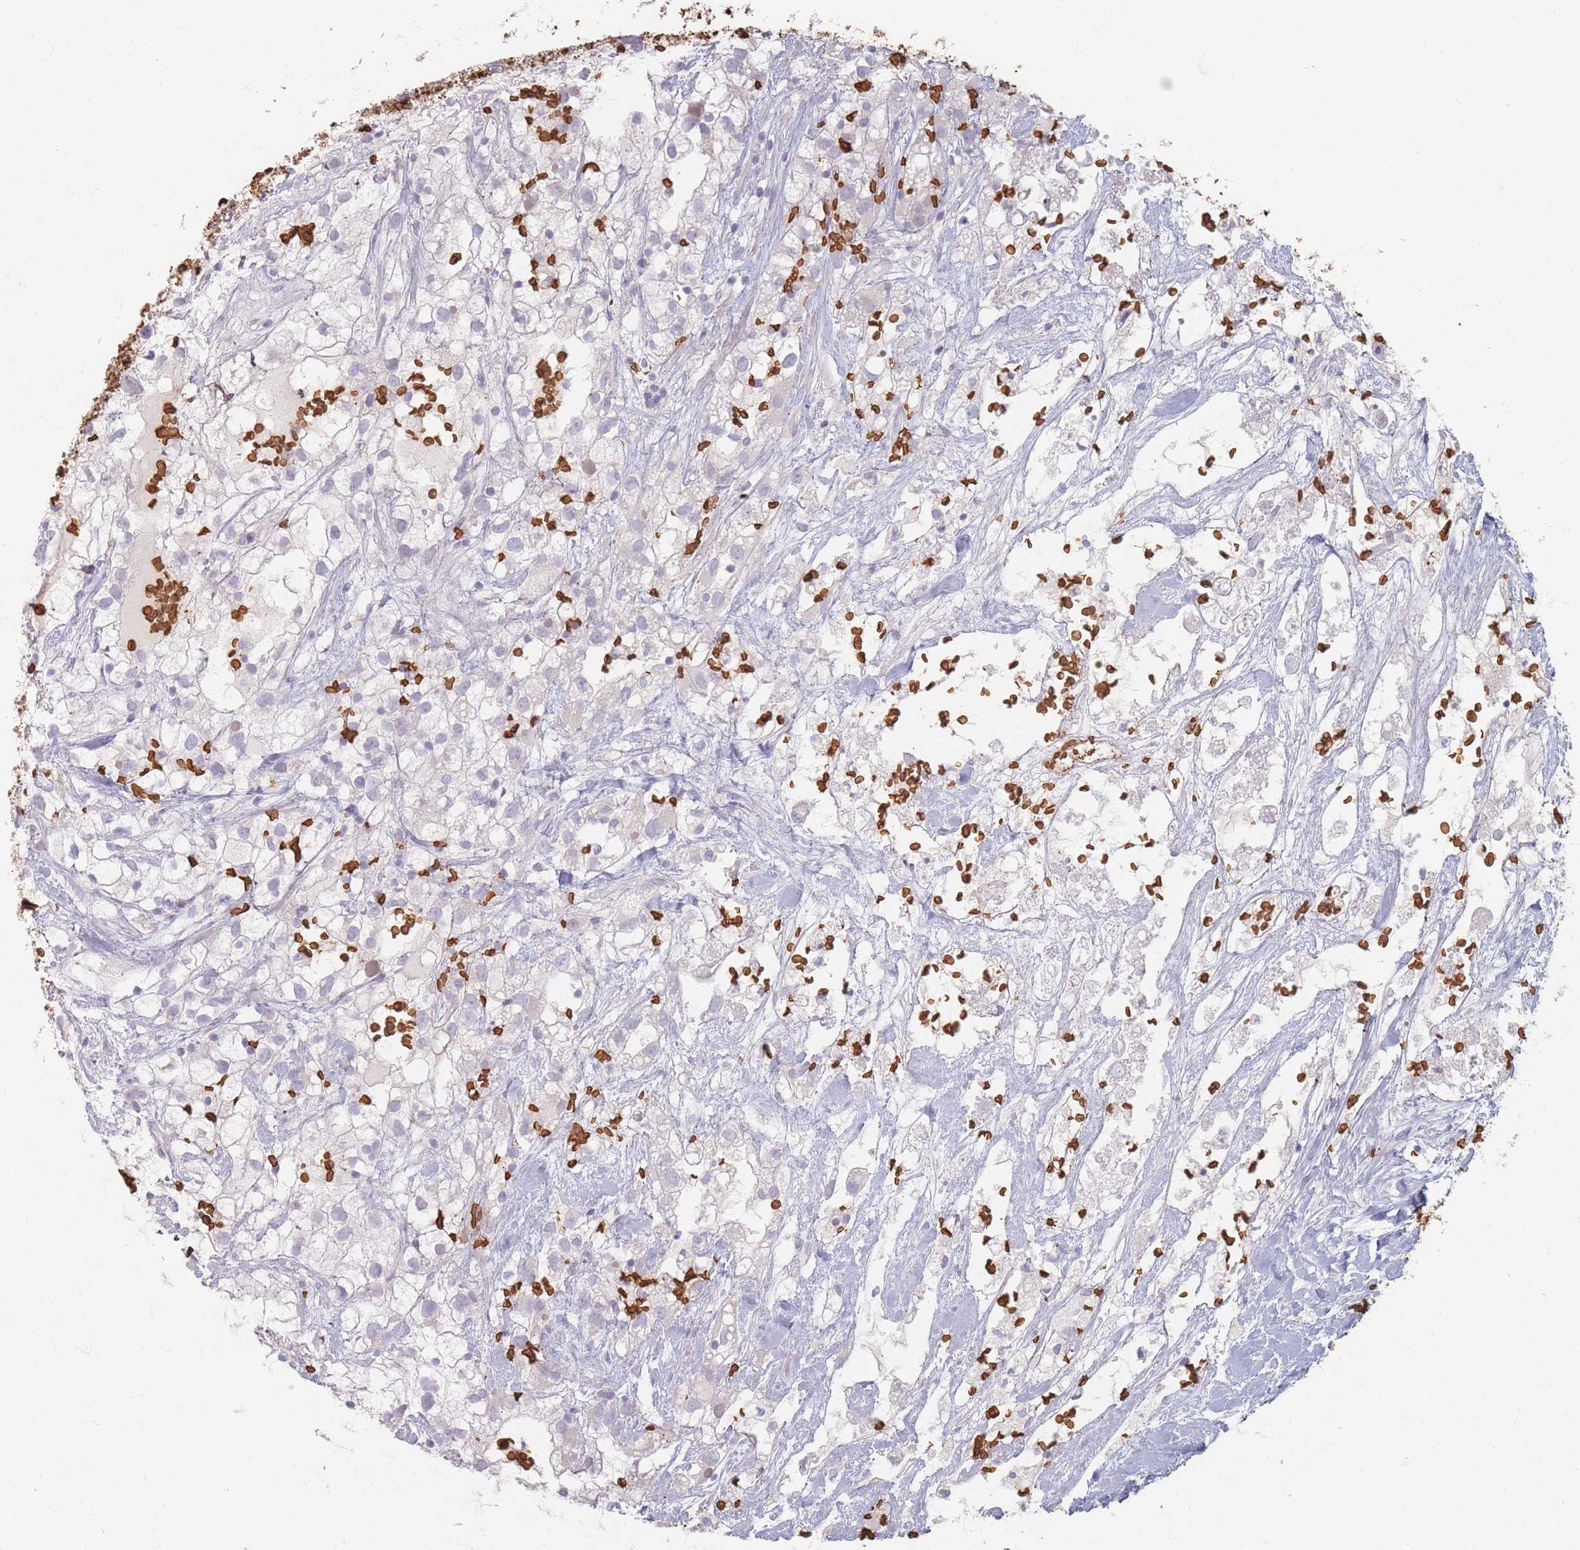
{"staining": {"intensity": "negative", "quantity": "none", "location": "none"}, "tissue": "renal cancer", "cell_type": "Tumor cells", "image_type": "cancer", "snomed": [{"axis": "morphology", "description": "Adenocarcinoma, NOS"}, {"axis": "topography", "description": "Kidney"}], "caption": "A micrograph of human renal adenocarcinoma is negative for staining in tumor cells. (Stains: DAB immunohistochemistry (IHC) with hematoxylin counter stain, Microscopy: brightfield microscopy at high magnification).", "gene": "SLC2A6", "patient": {"sex": "male", "age": 59}}